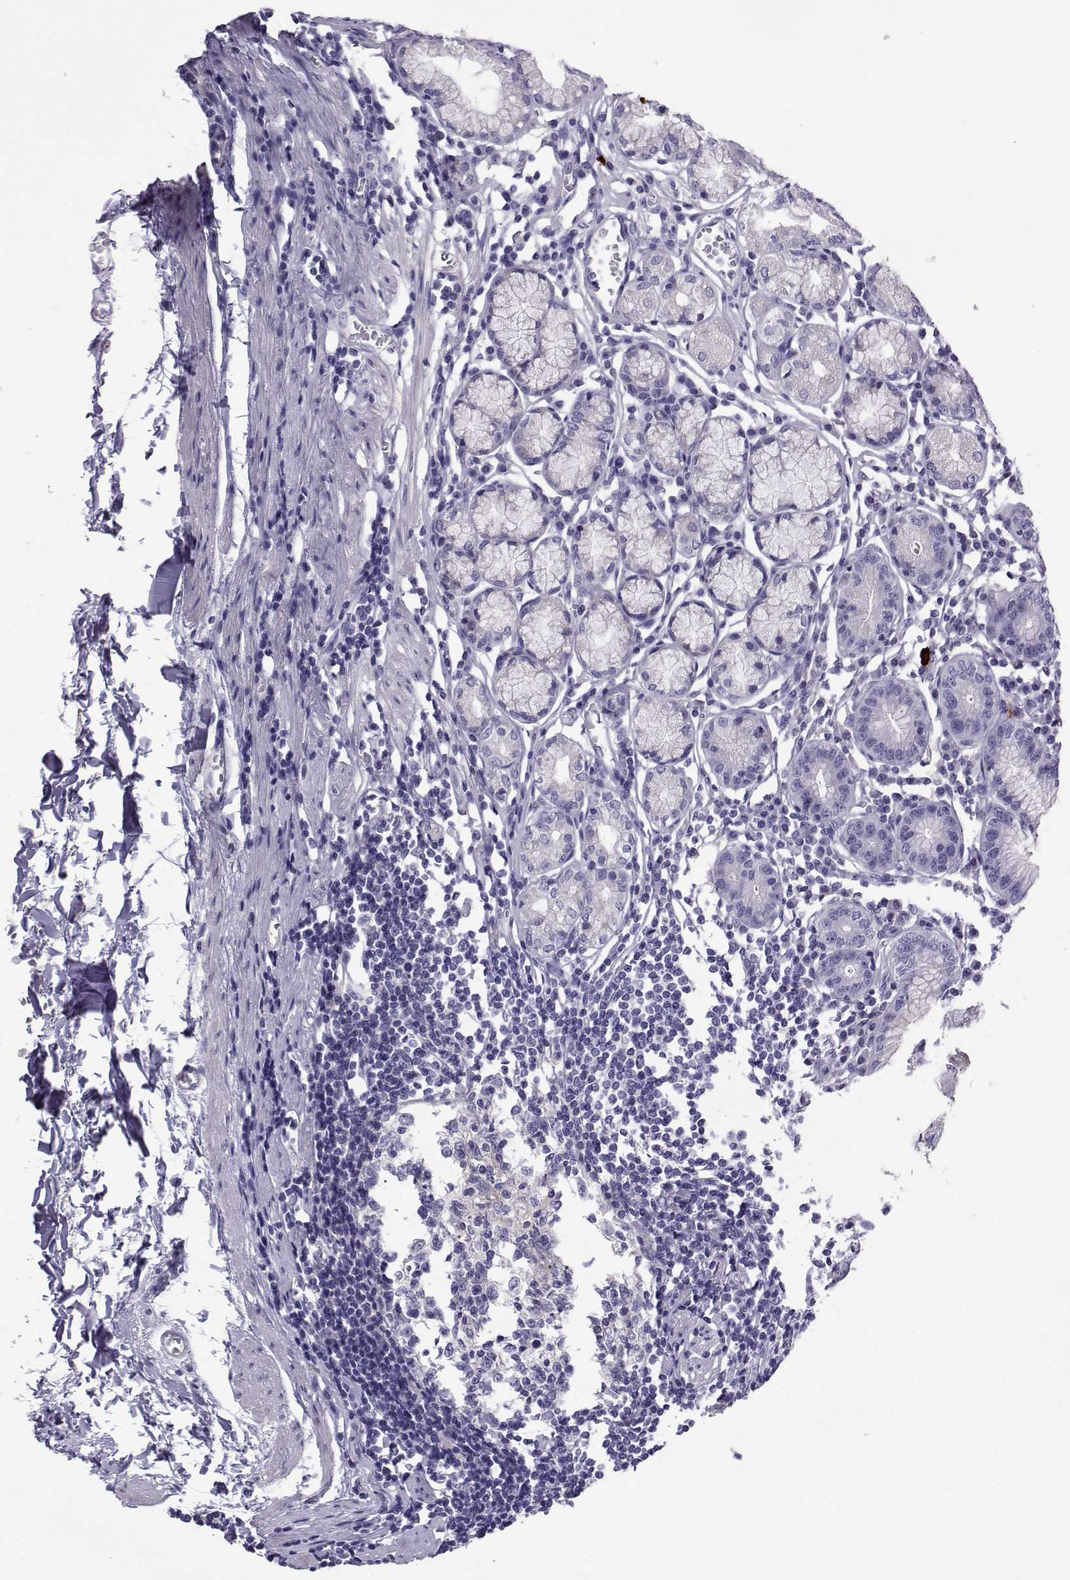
{"staining": {"intensity": "negative", "quantity": "none", "location": "none"}, "tissue": "stomach", "cell_type": "Glandular cells", "image_type": "normal", "snomed": [{"axis": "morphology", "description": "Normal tissue, NOS"}, {"axis": "topography", "description": "Stomach"}], "caption": "Immunohistochemistry (IHC) of normal stomach displays no staining in glandular cells. (Stains: DAB (3,3'-diaminobenzidine) IHC with hematoxylin counter stain, Microscopy: brightfield microscopy at high magnification).", "gene": "CFAP70", "patient": {"sex": "male", "age": 55}}